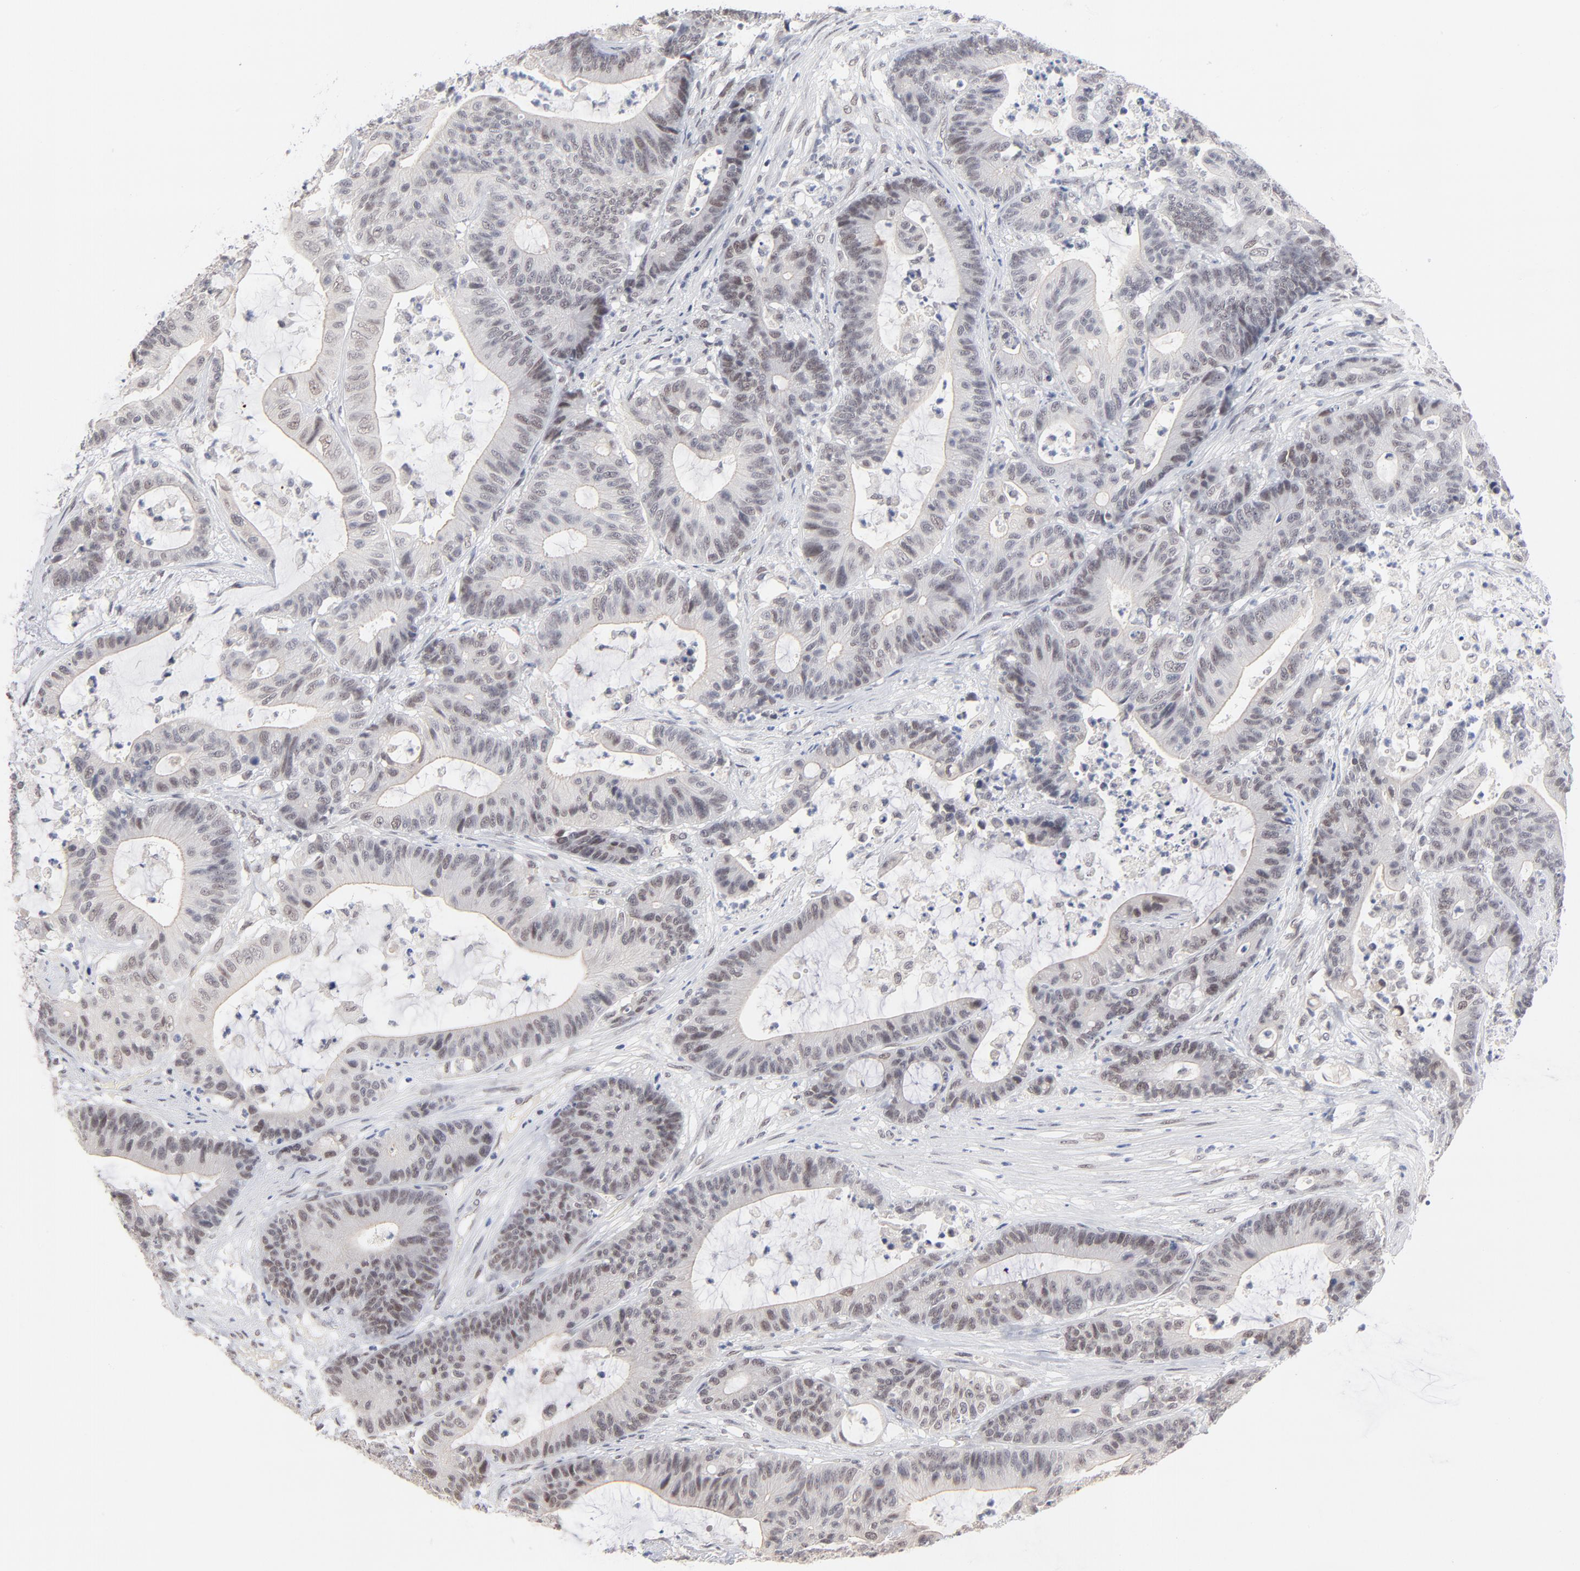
{"staining": {"intensity": "weak", "quantity": "<25%", "location": "nuclear"}, "tissue": "colorectal cancer", "cell_type": "Tumor cells", "image_type": "cancer", "snomed": [{"axis": "morphology", "description": "Adenocarcinoma, NOS"}, {"axis": "topography", "description": "Colon"}], "caption": "Tumor cells are negative for brown protein staining in colorectal adenocarcinoma. Brightfield microscopy of IHC stained with DAB (3,3'-diaminobenzidine) (brown) and hematoxylin (blue), captured at high magnification.", "gene": "MBIP", "patient": {"sex": "female", "age": 84}}